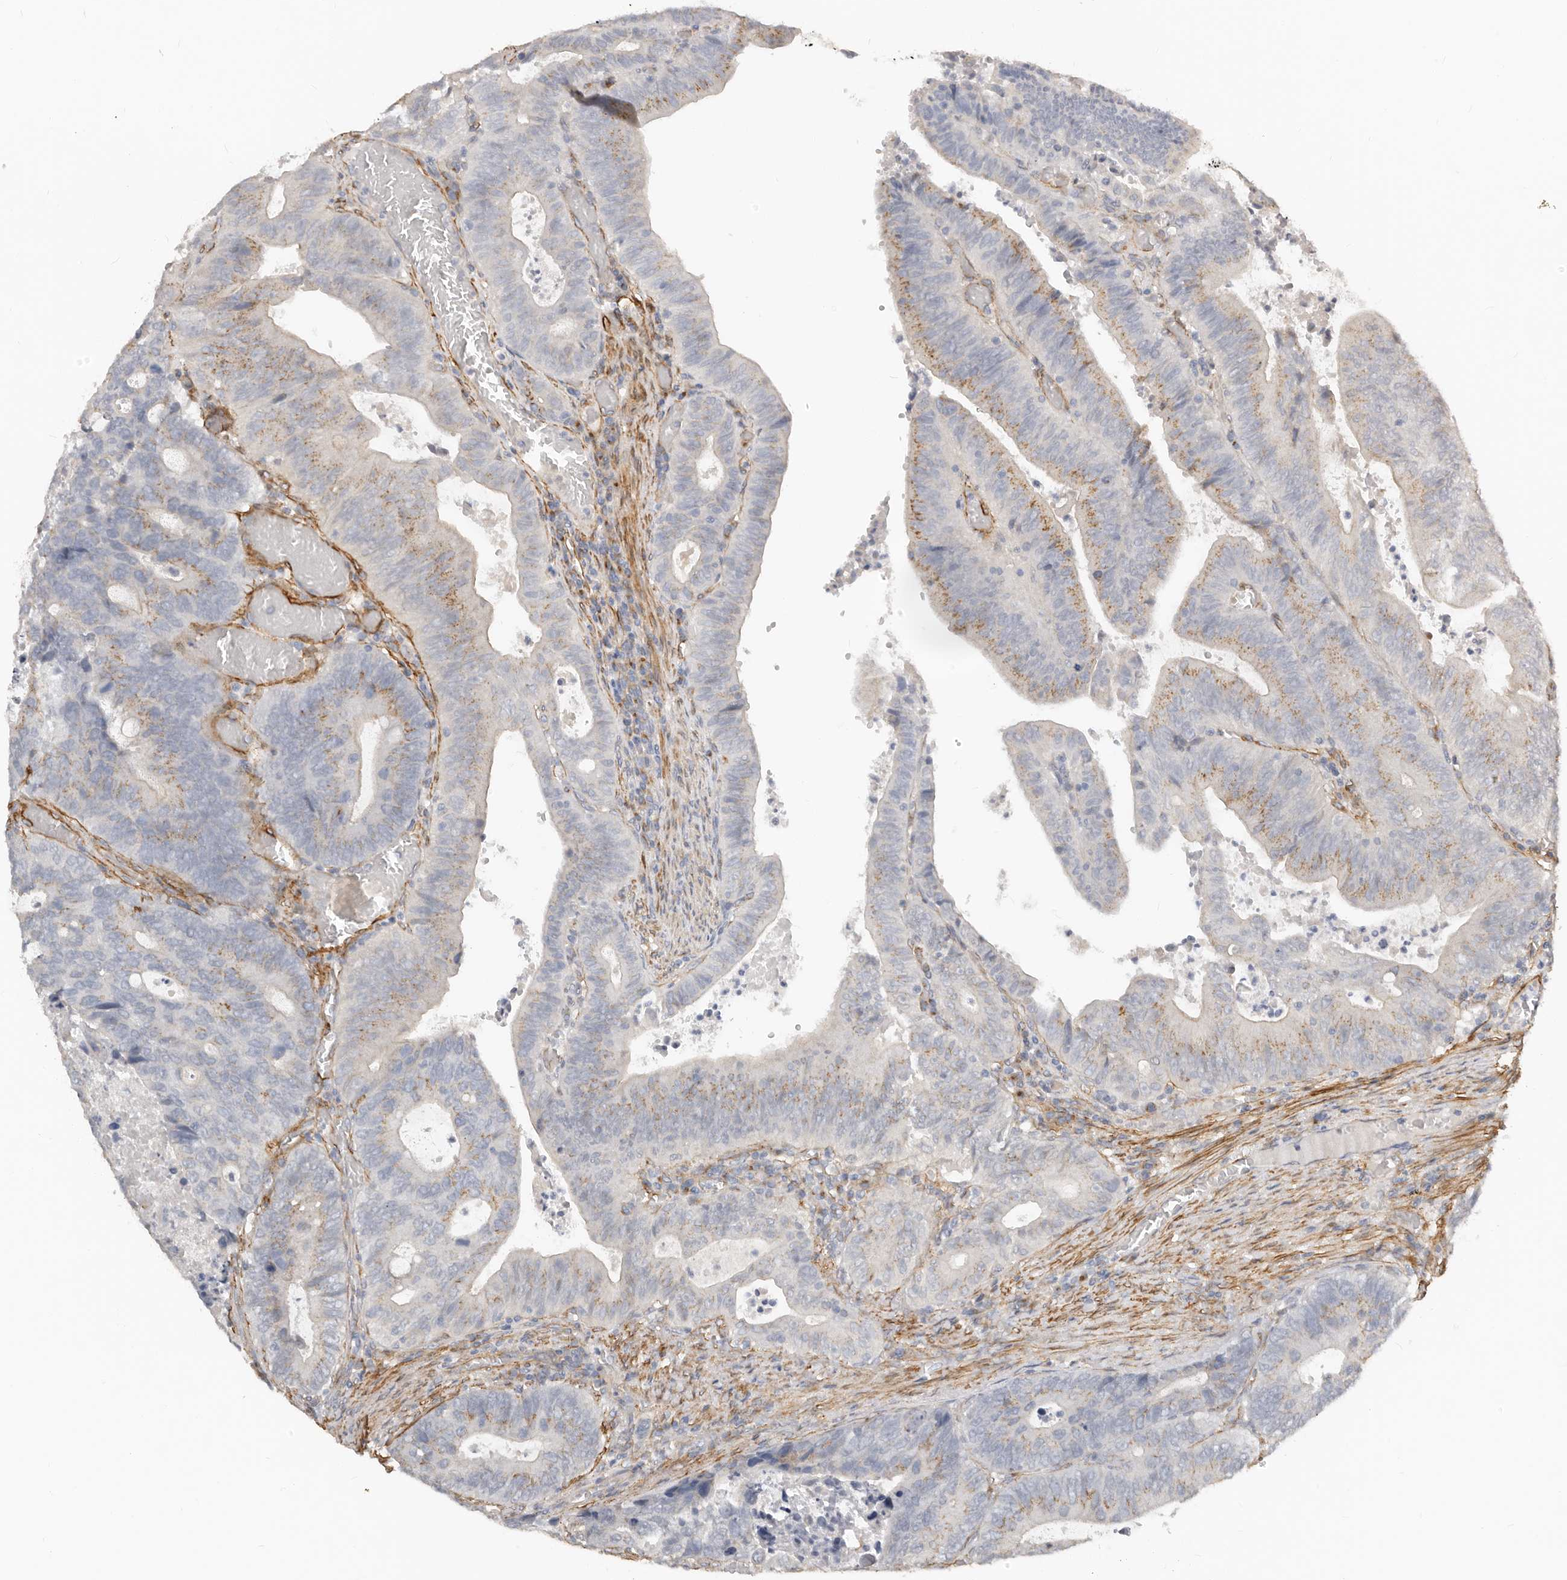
{"staining": {"intensity": "weak", "quantity": ">75%", "location": "cytoplasmic/membranous"}, "tissue": "colorectal cancer", "cell_type": "Tumor cells", "image_type": "cancer", "snomed": [{"axis": "morphology", "description": "Adenocarcinoma, NOS"}, {"axis": "topography", "description": "Colon"}], "caption": "Brown immunohistochemical staining in colorectal cancer (adenocarcinoma) reveals weak cytoplasmic/membranous expression in about >75% of tumor cells.", "gene": "RABAC1", "patient": {"sex": "male", "age": 87}}